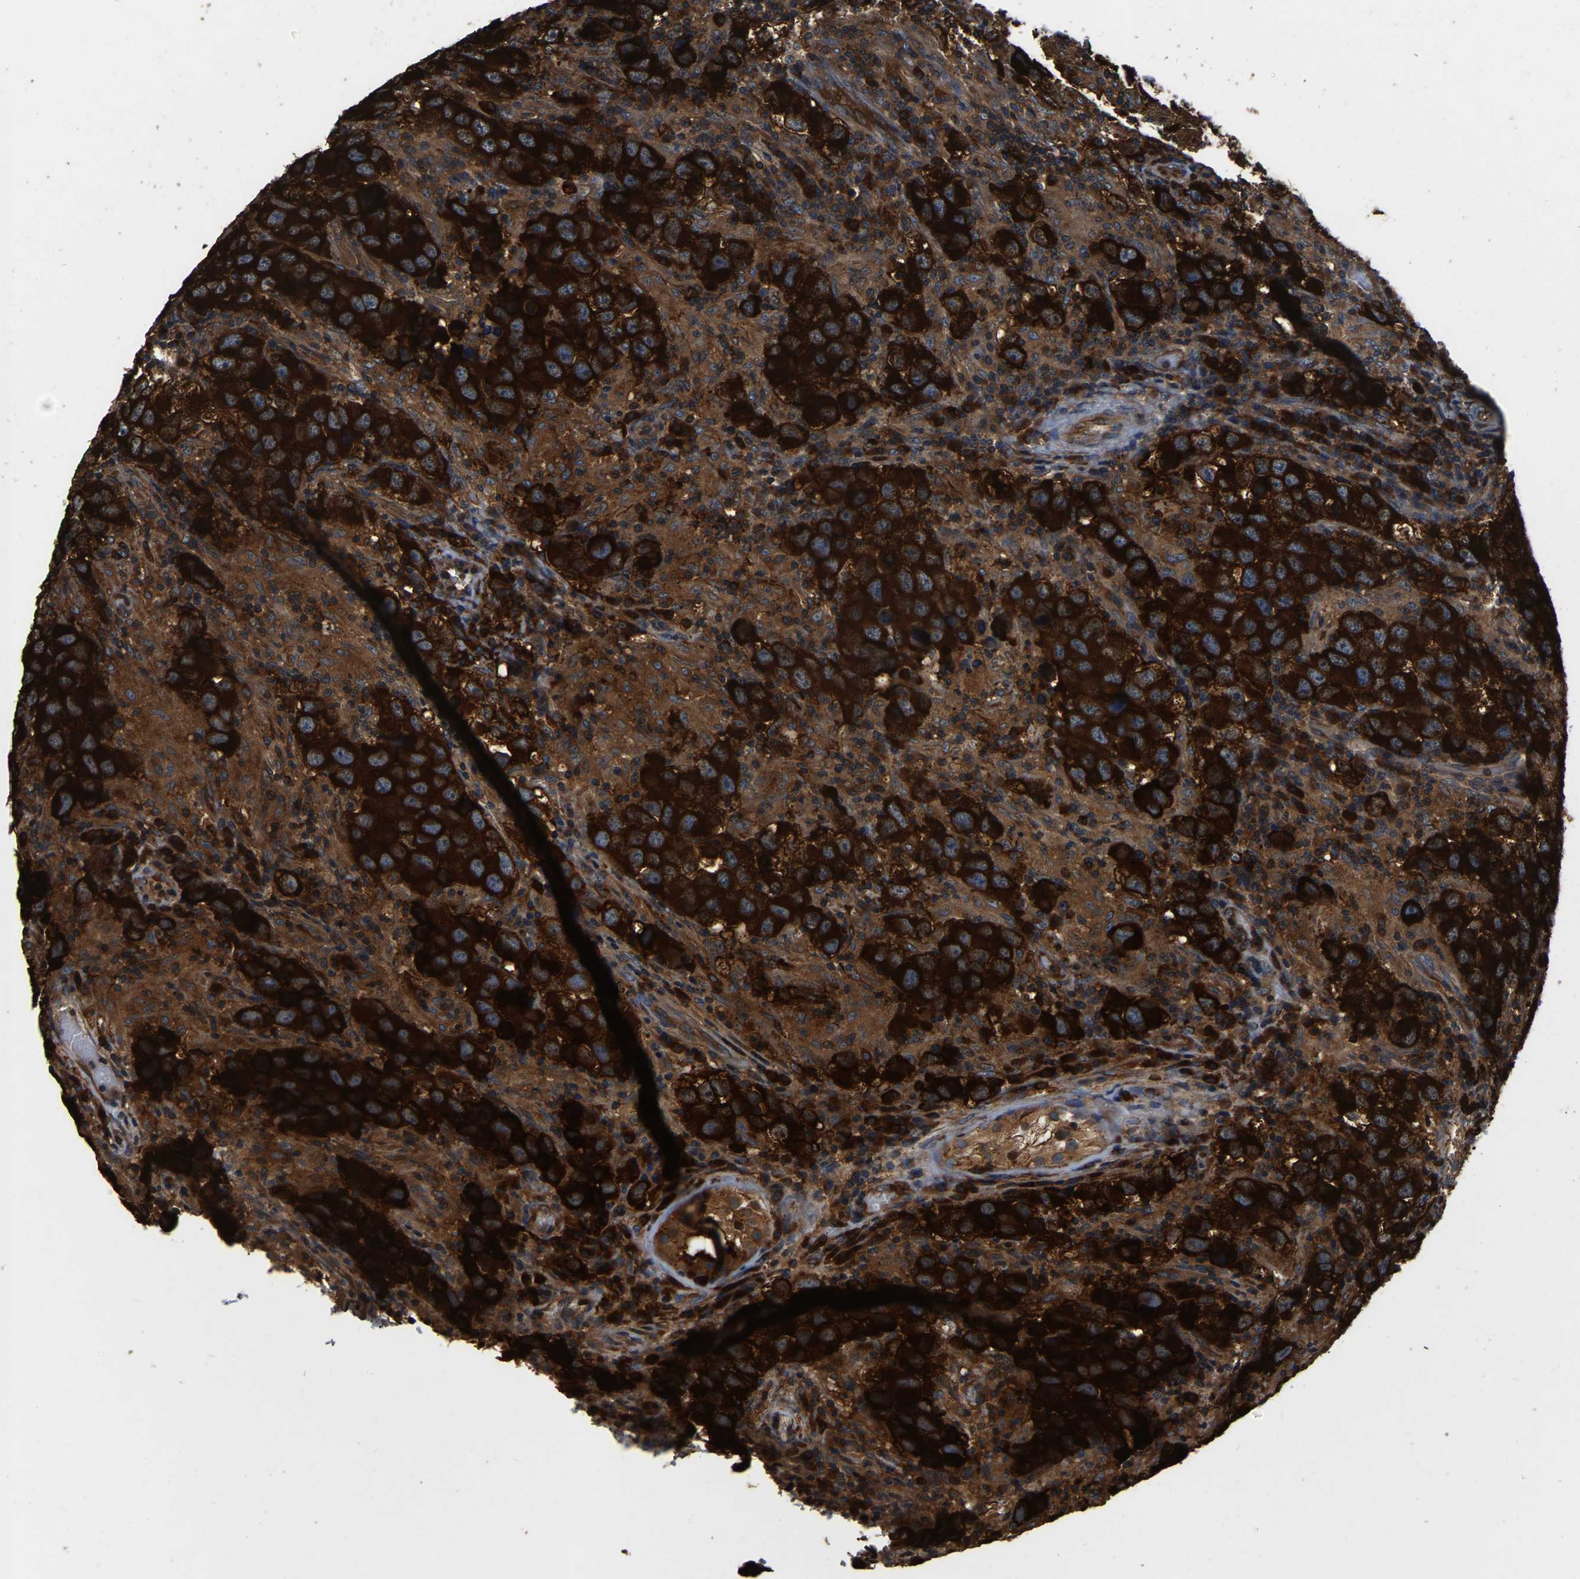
{"staining": {"intensity": "strong", "quantity": ">75%", "location": "cytoplasmic/membranous"}, "tissue": "testis cancer", "cell_type": "Tumor cells", "image_type": "cancer", "snomed": [{"axis": "morphology", "description": "Carcinoma, Embryonal, NOS"}, {"axis": "topography", "description": "Testis"}], "caption": "An immunohistochemistry (IHC) histopathology image of tumor tissue is shown. Protein staining in brown shows strong cytoplasmic/membranous positivity in testis cancer within tumor cells.", "gene": "GARS1", "patient": {"sex": "male", "age": 21}}